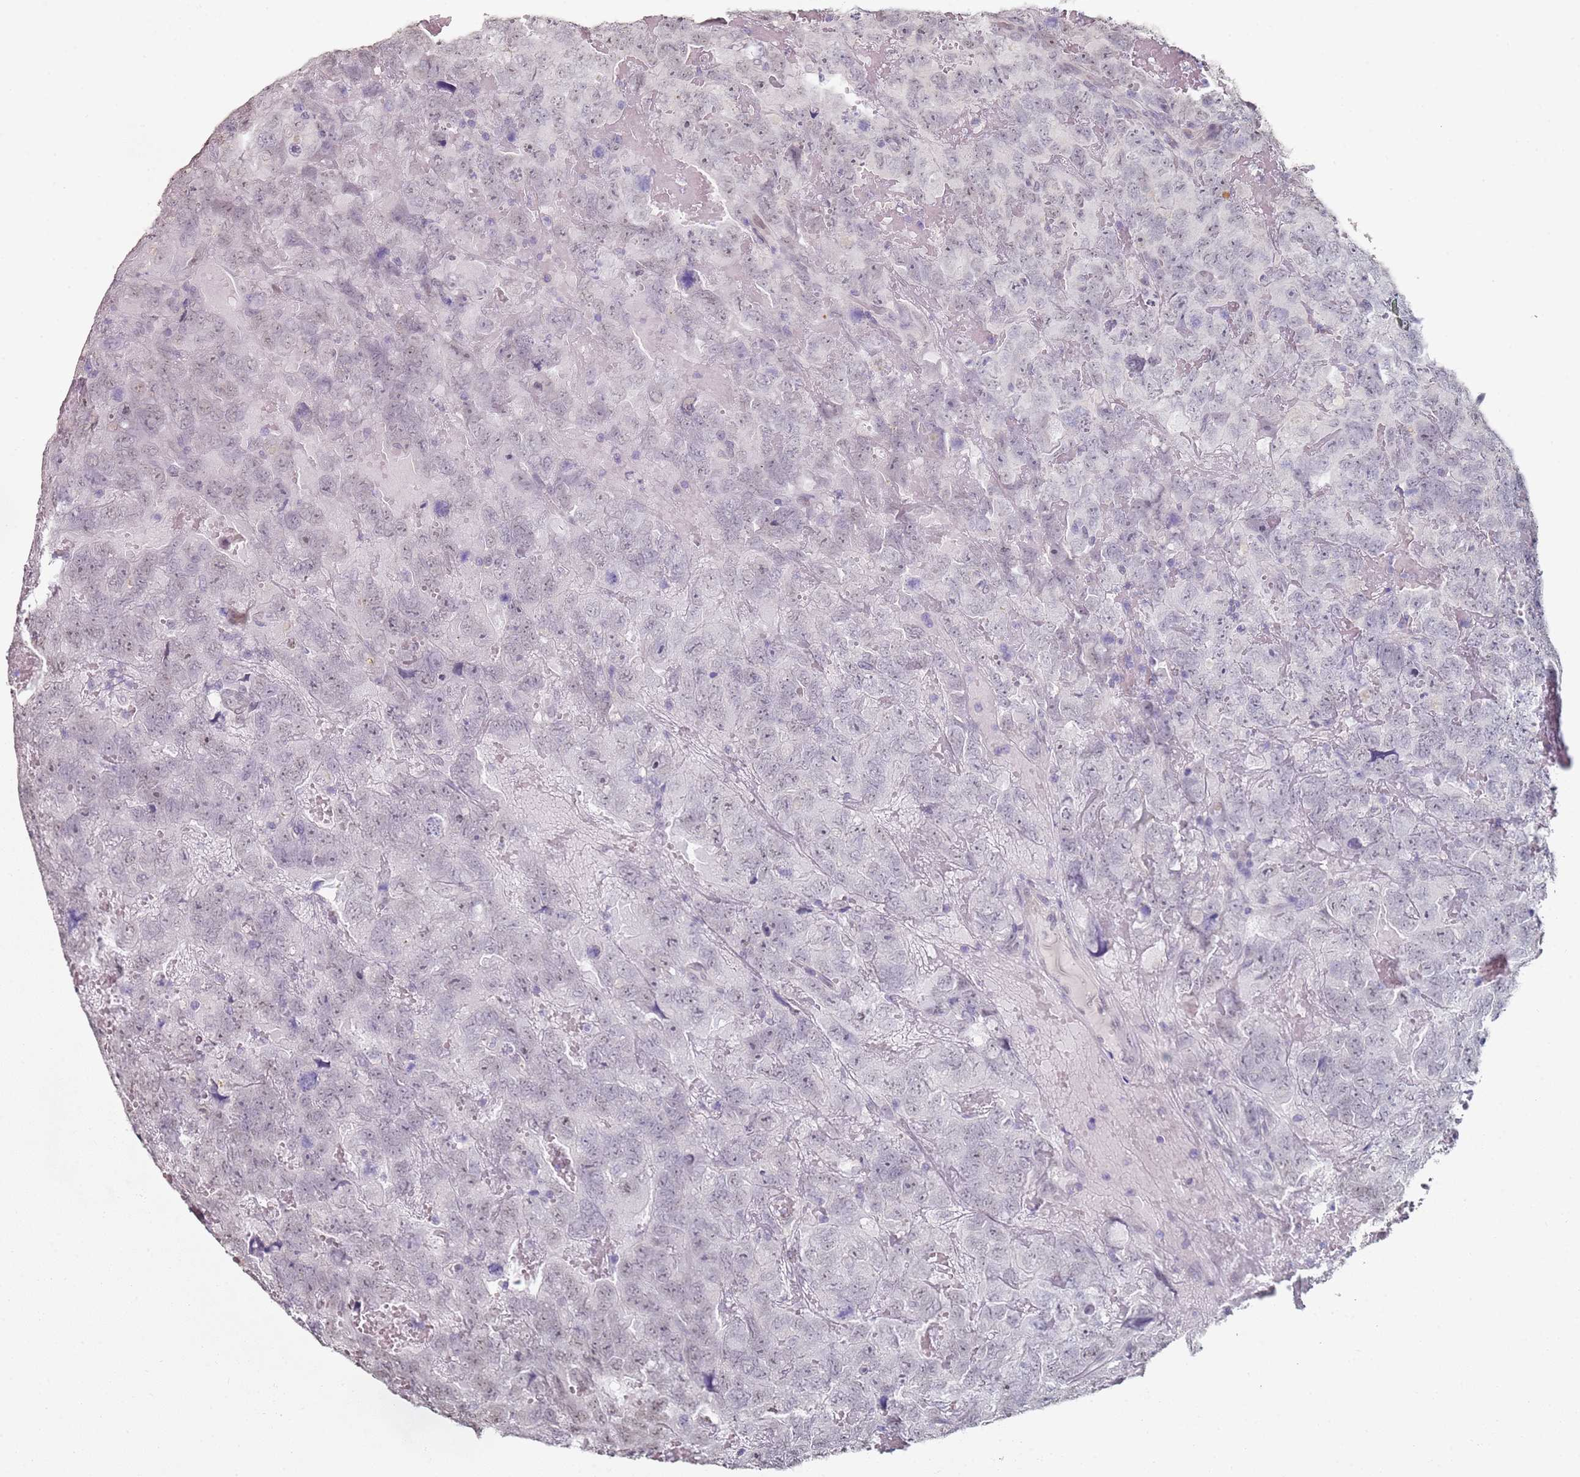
{"staining": {"intensity": "negative", "quantity": "none", "location": "none"}, "tissue": "testis cancer", "cell_type": "Tumor cells", "image_type": "cancer", "snomed": [{"axis": "morphology", "description": "Carcinoma, Embryonal, NOS"}, {"axis": "topography", "description": "Testis"}], "caption": "Photomicrograph shows no significant protein staining in tumor cells of testis cancer.", "gene": "DNAH11", "patient": {"sex": "male", "age": 45}}